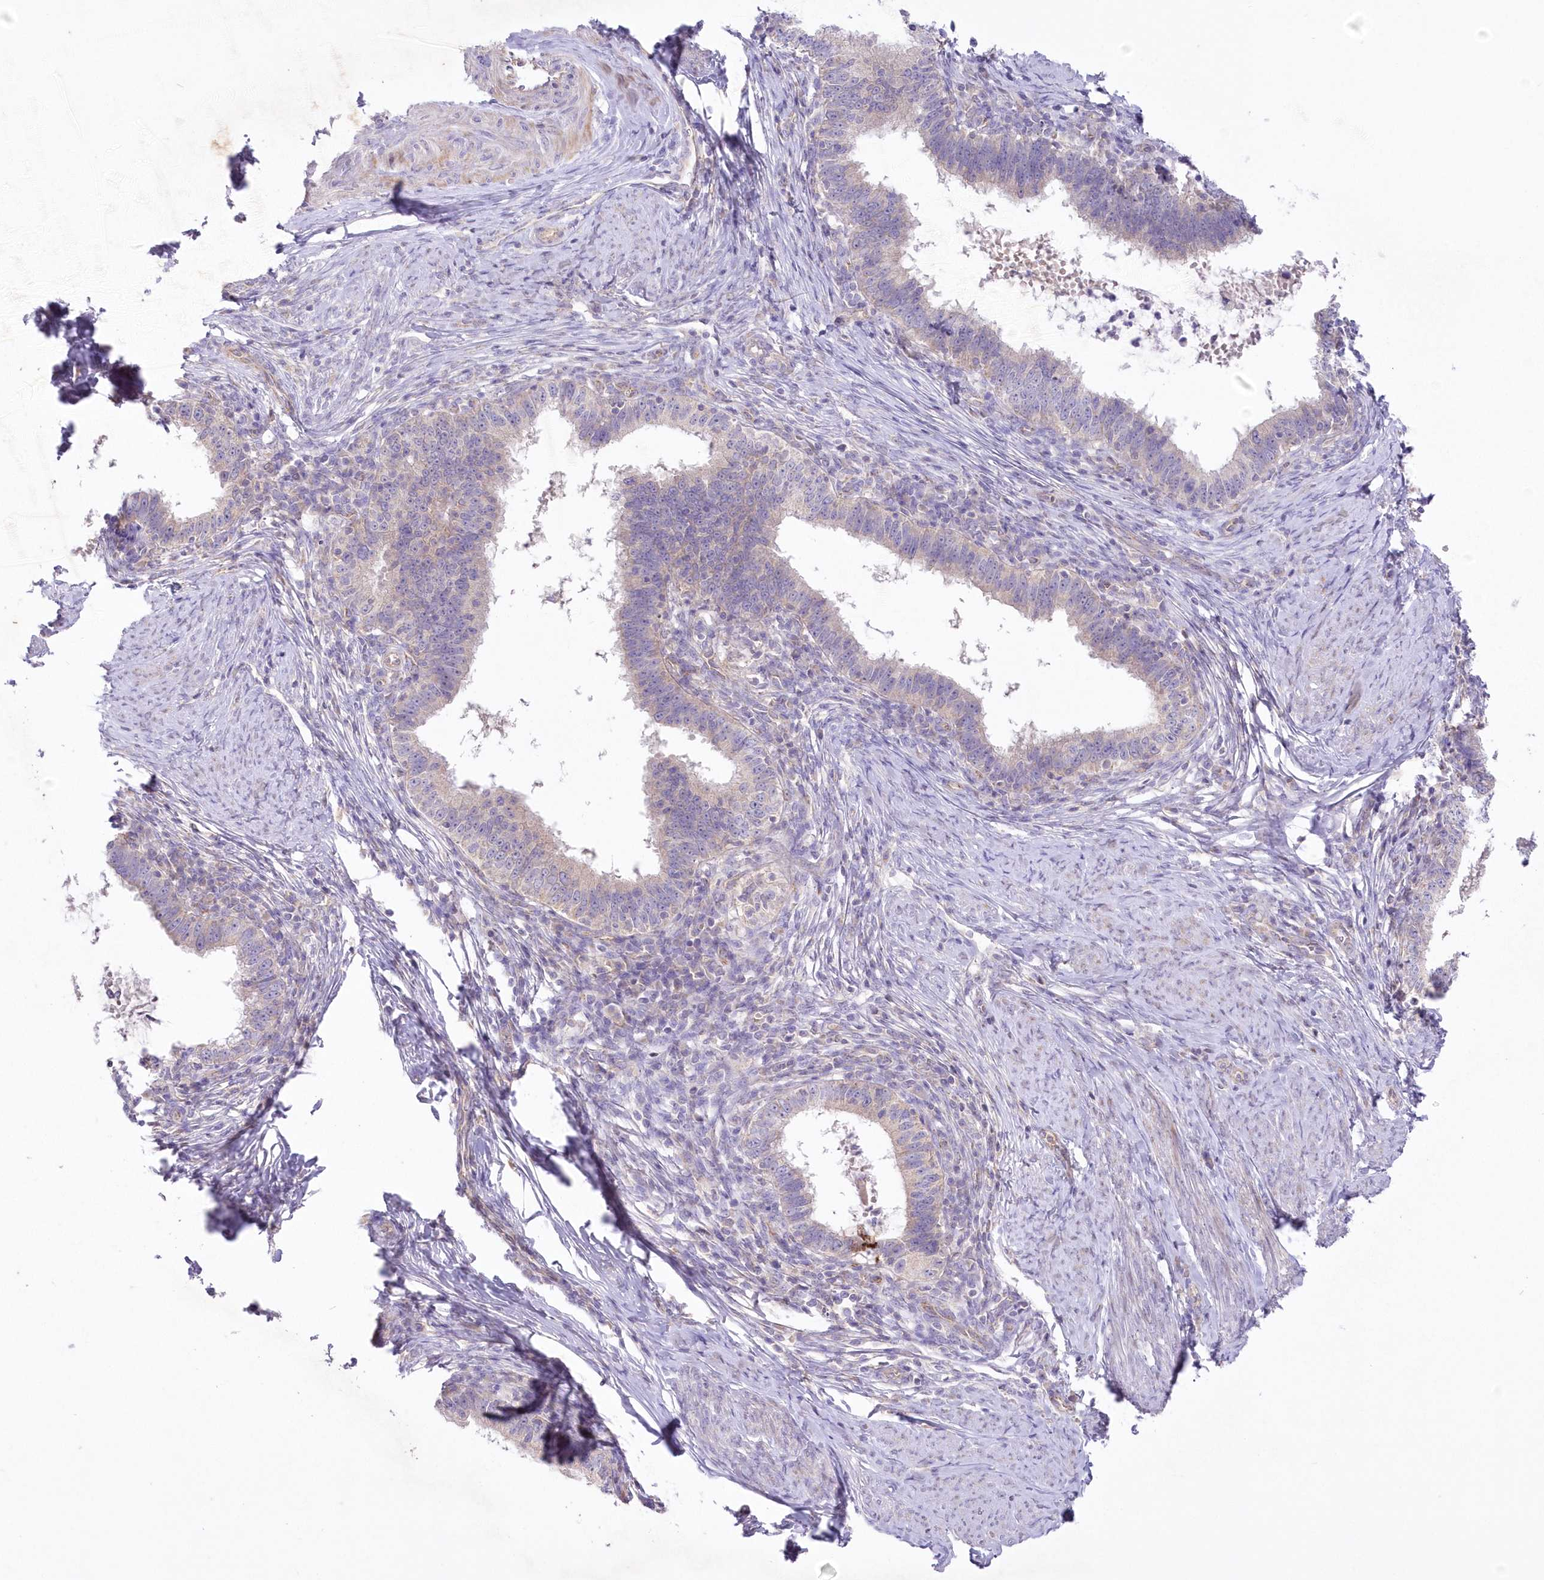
{"staining": {"intensity": "negative", "quantity": "none", "location": "none"}, "tissue": "cervical cancer", "cell_type": "Tumor cells", "image_type": "cancer", "snomed": [{"axis": "morphology", "description": "Adenocarcinoma, NOS"}, {"axis": "topography", "description": "Cervix"}], "caption": "The photomicrograph exhibits no significant expression in tumor cells of adenocarcinoma (cervical).", "gene": "ITSN2", "patient": {"sex": "female", "age": 36}}